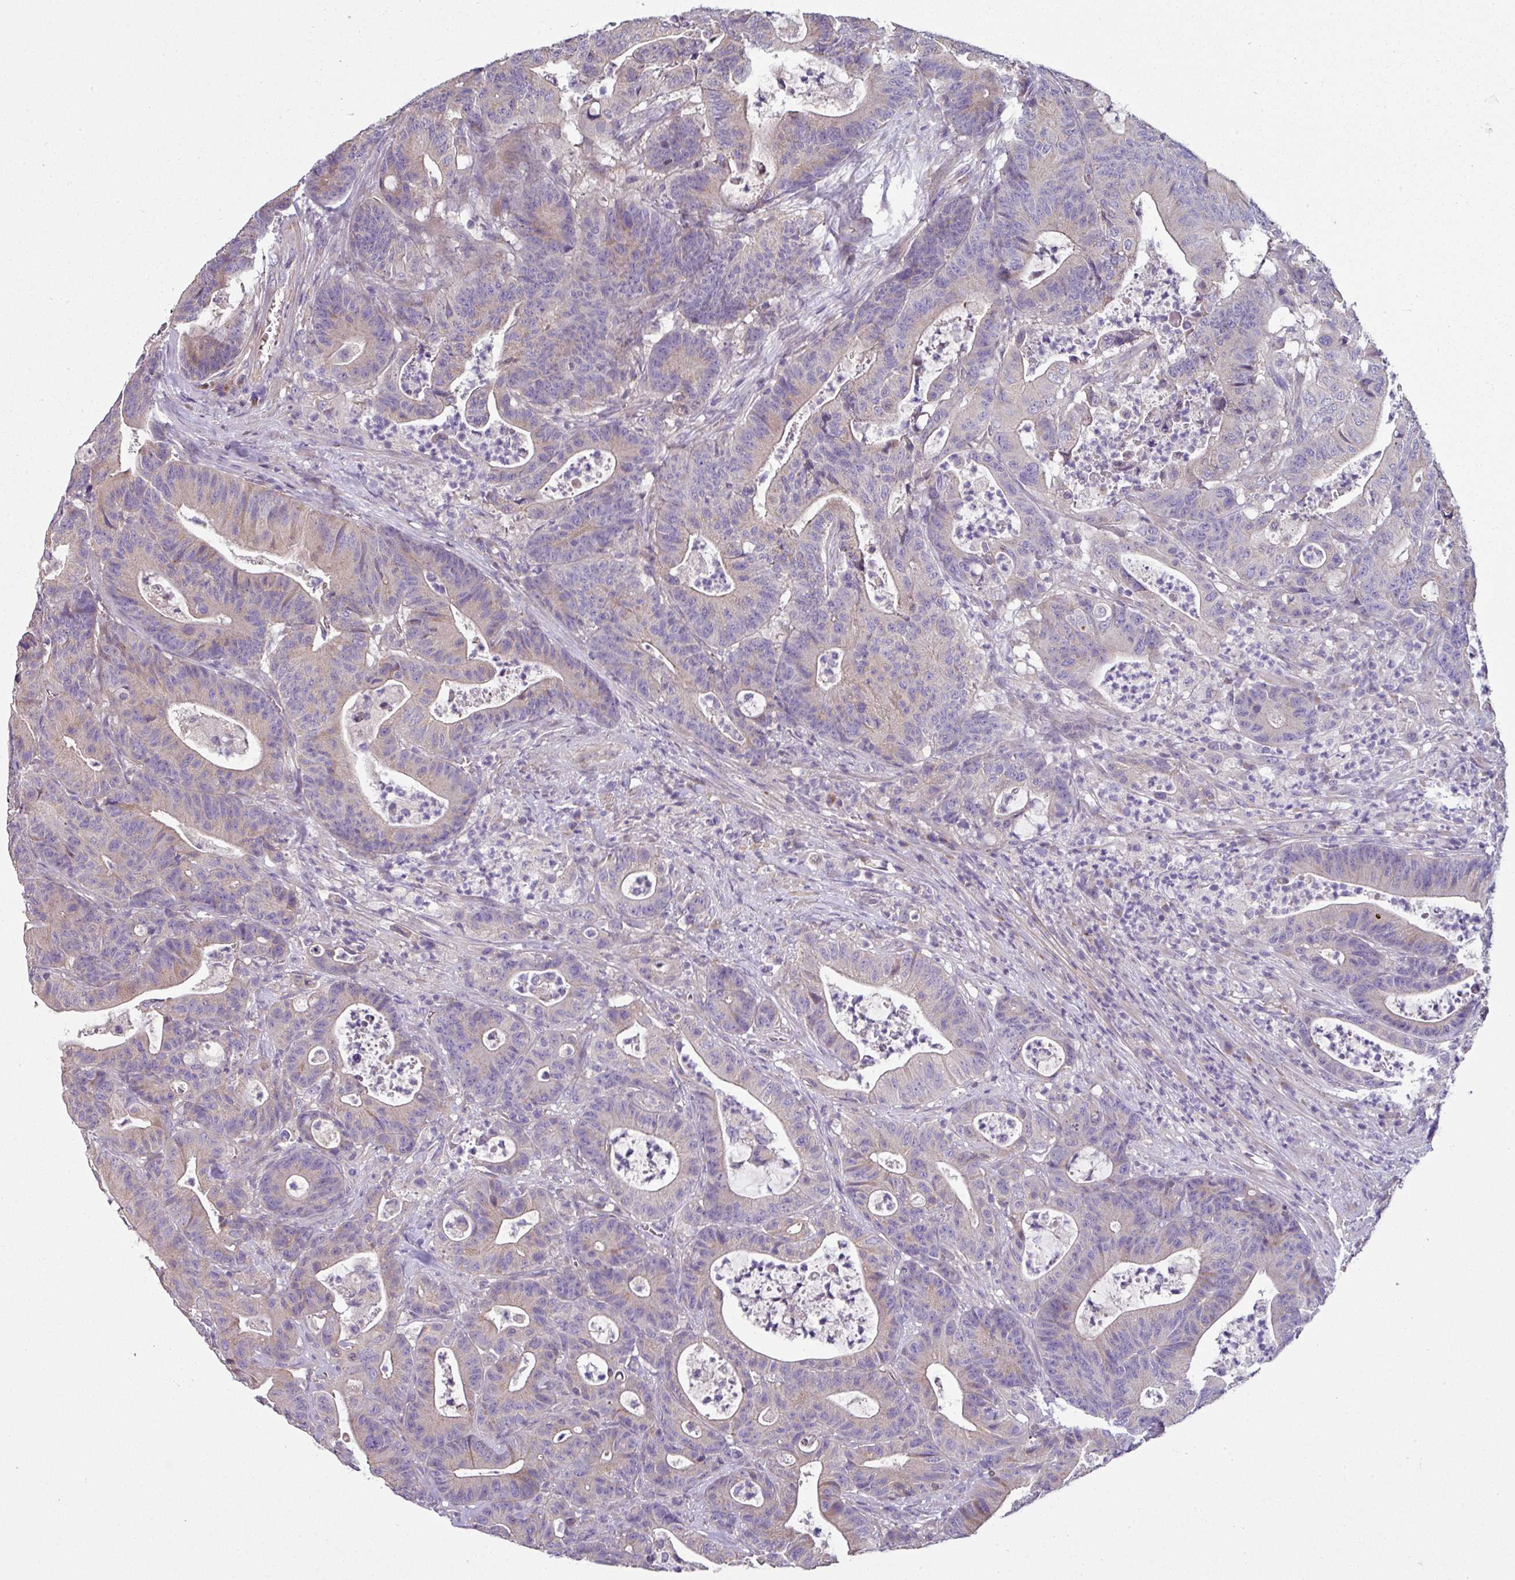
{"staining": {"intensity": "weak", "quantity": "25%-75%", "location": "cytoplasmic/membranous"}, "tissue": "colorectal cancer", "cell_type": "Tumor cells", "image_type": "cancer", "snomed": [{"axis": "morphology", "description": "Adenocarcinoma, NOS"}, {"axis": "topography", "description": "Colon"}], "caption": "Human colorectal cancer stained with a brown dye exhibits weak cytoplasmic/membranous positive staining in approximately 25%-75% of tumor cells.", "gene": "LRRC9", "patient": {"sex": "female", "age": 84}}